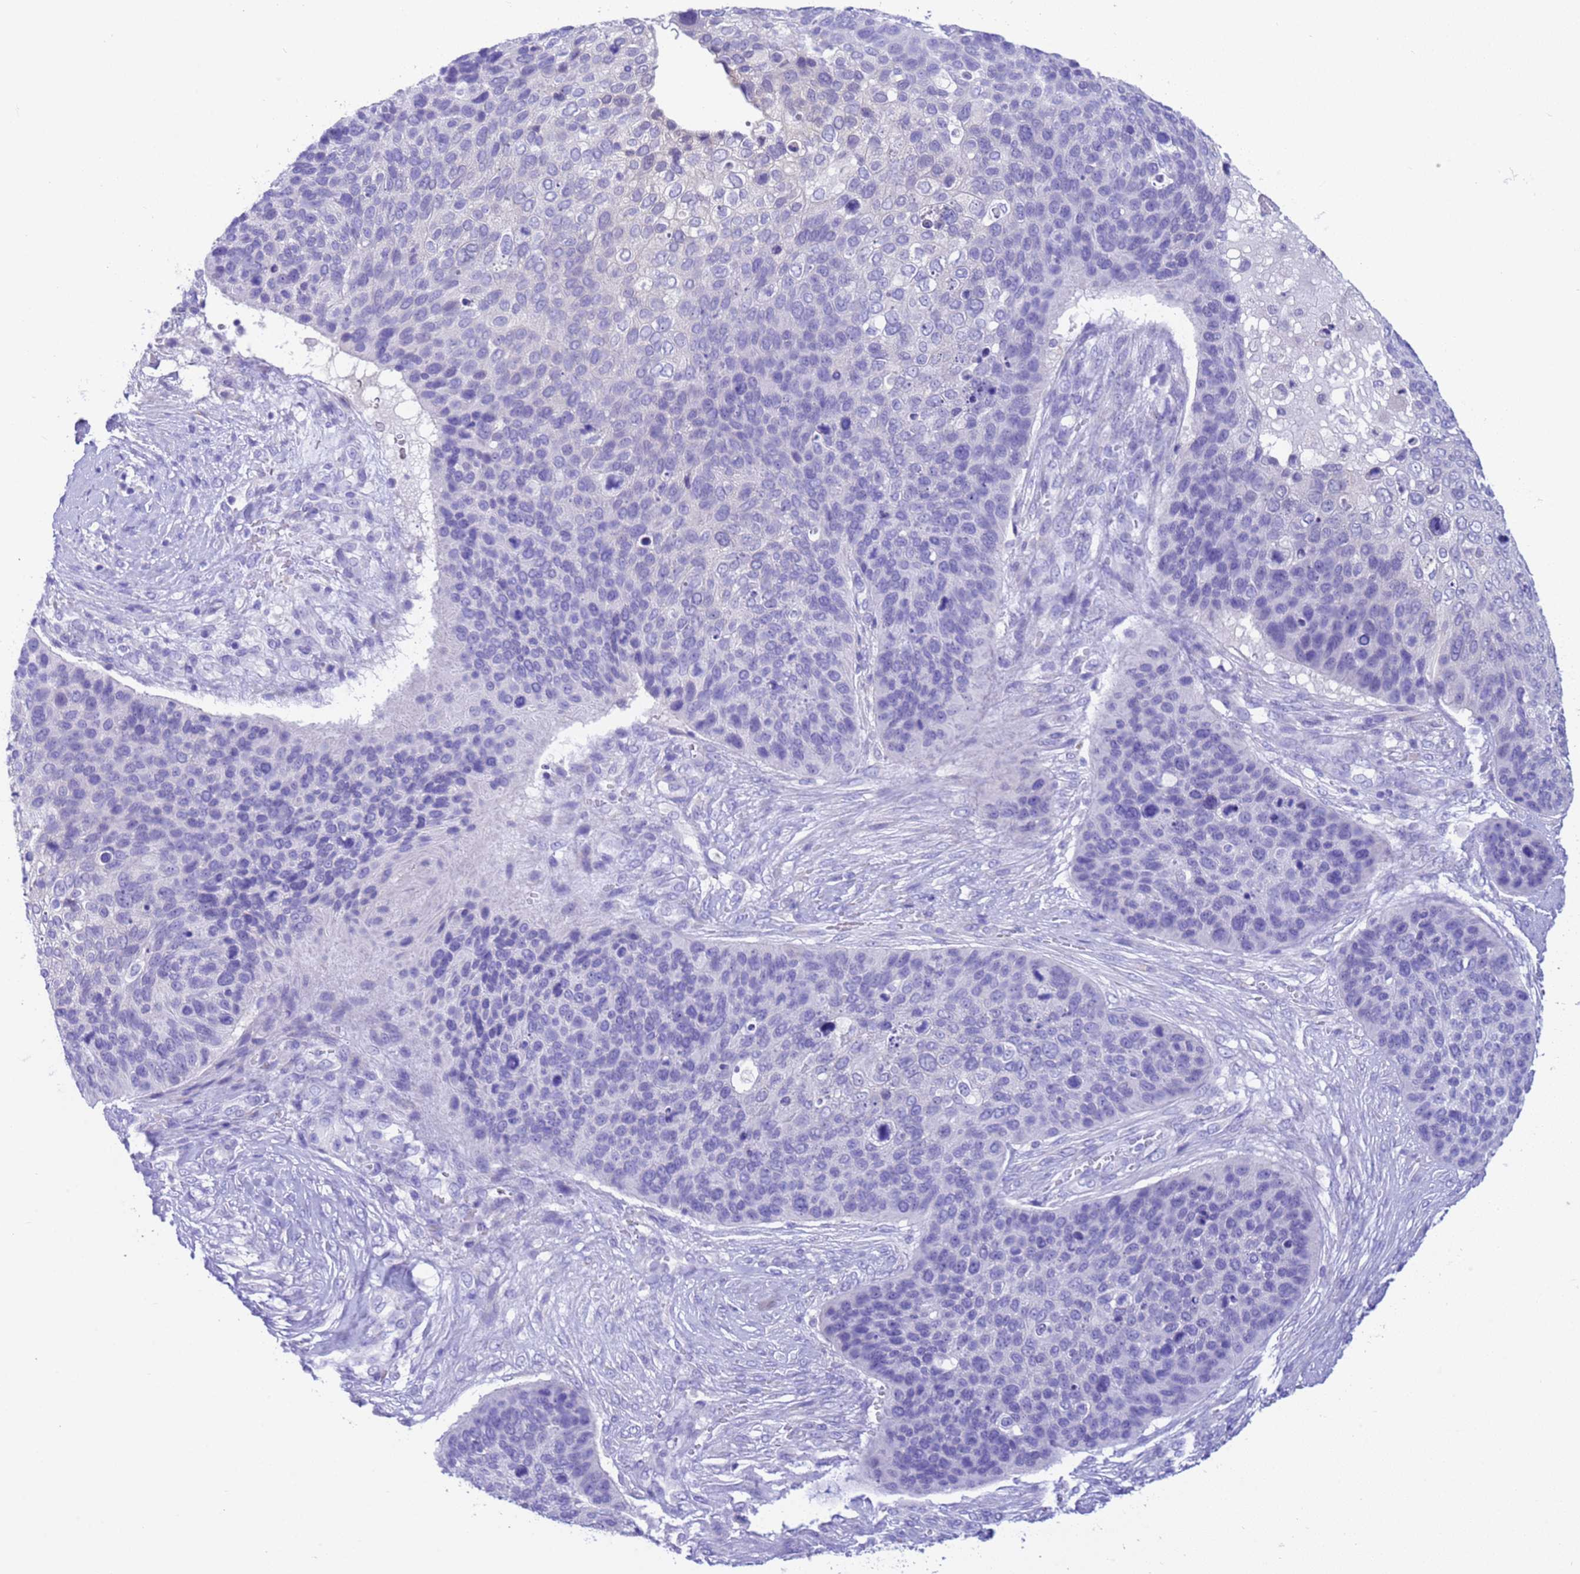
{"staining": {"intensity": "negative", "quantity": "none", "location": "none"}, "tissue": "skin cancer", "cell_type": "Tumor cells", "image_type": "cancer", "snomed": [{"axis": "morphology", "description": "Basal cell carcinoma"}, {"axis": "topography", "description": "Skin"}], "caption": "The micrograph shows no staining of tumor cells in skin cancer.", "gene": "USP38", "patient": {"sex": "female", "age": 74}}